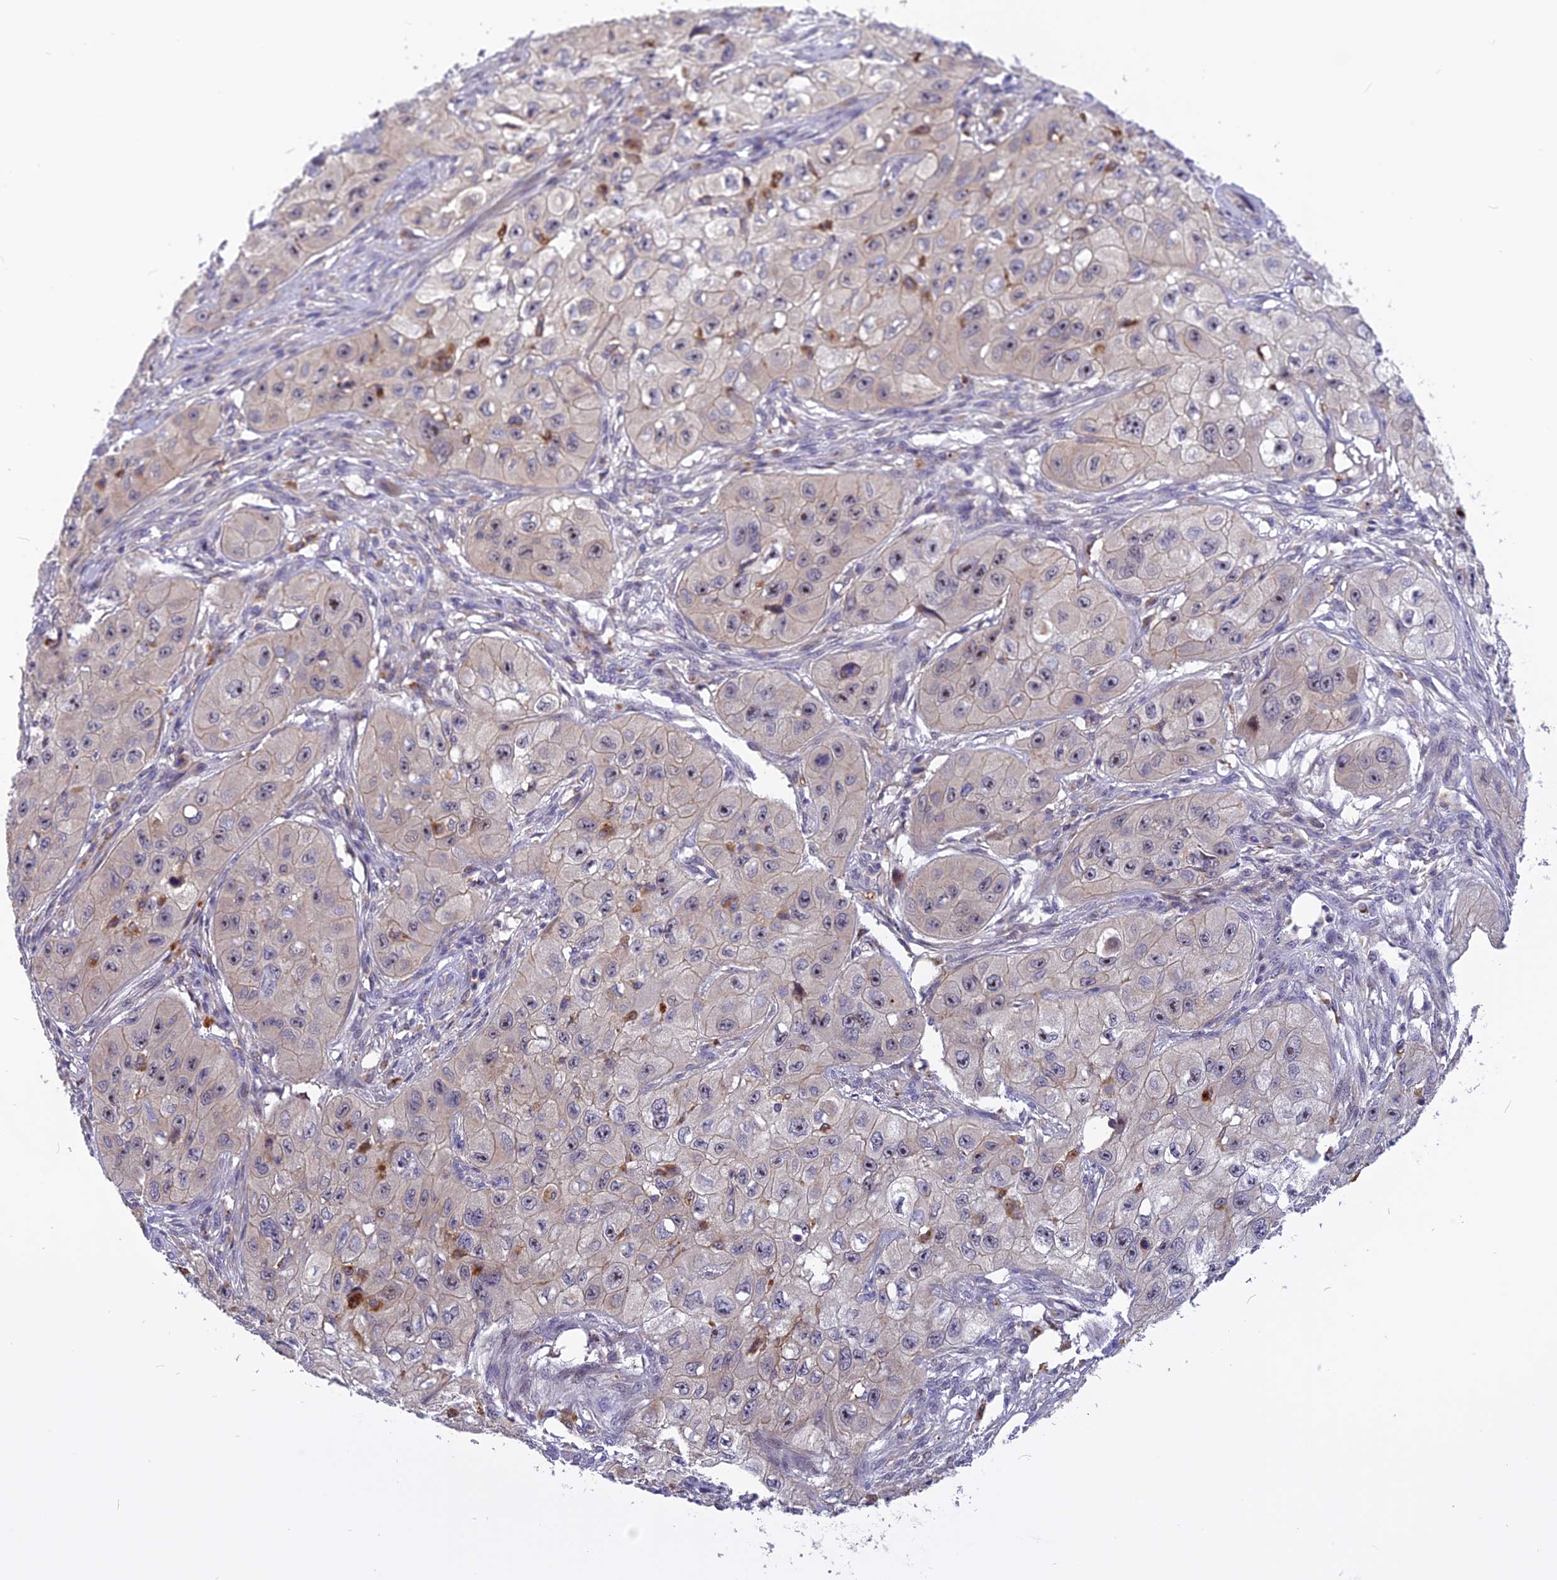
{"staining": {"intensity": "weak", "quantity": "<25%", "location": "nuclear"}, "tissue": "skin cancer", "cell_type": "Tumor cells", "image_type": "cancer", "snomed": [{"axis": "morphology", "description": "Squamous cell carcinoma, NOS"}, {"axis": "topography", "description": "Skin"}, {"axis": "topography", "description": "Subcutis"}], "caption": "Skin cancer was stained to show a protein in brown. There is no significant positivity in tumor cells.", "gene": "FNIP2", "patient": {"sex": "male", "age": 73}}